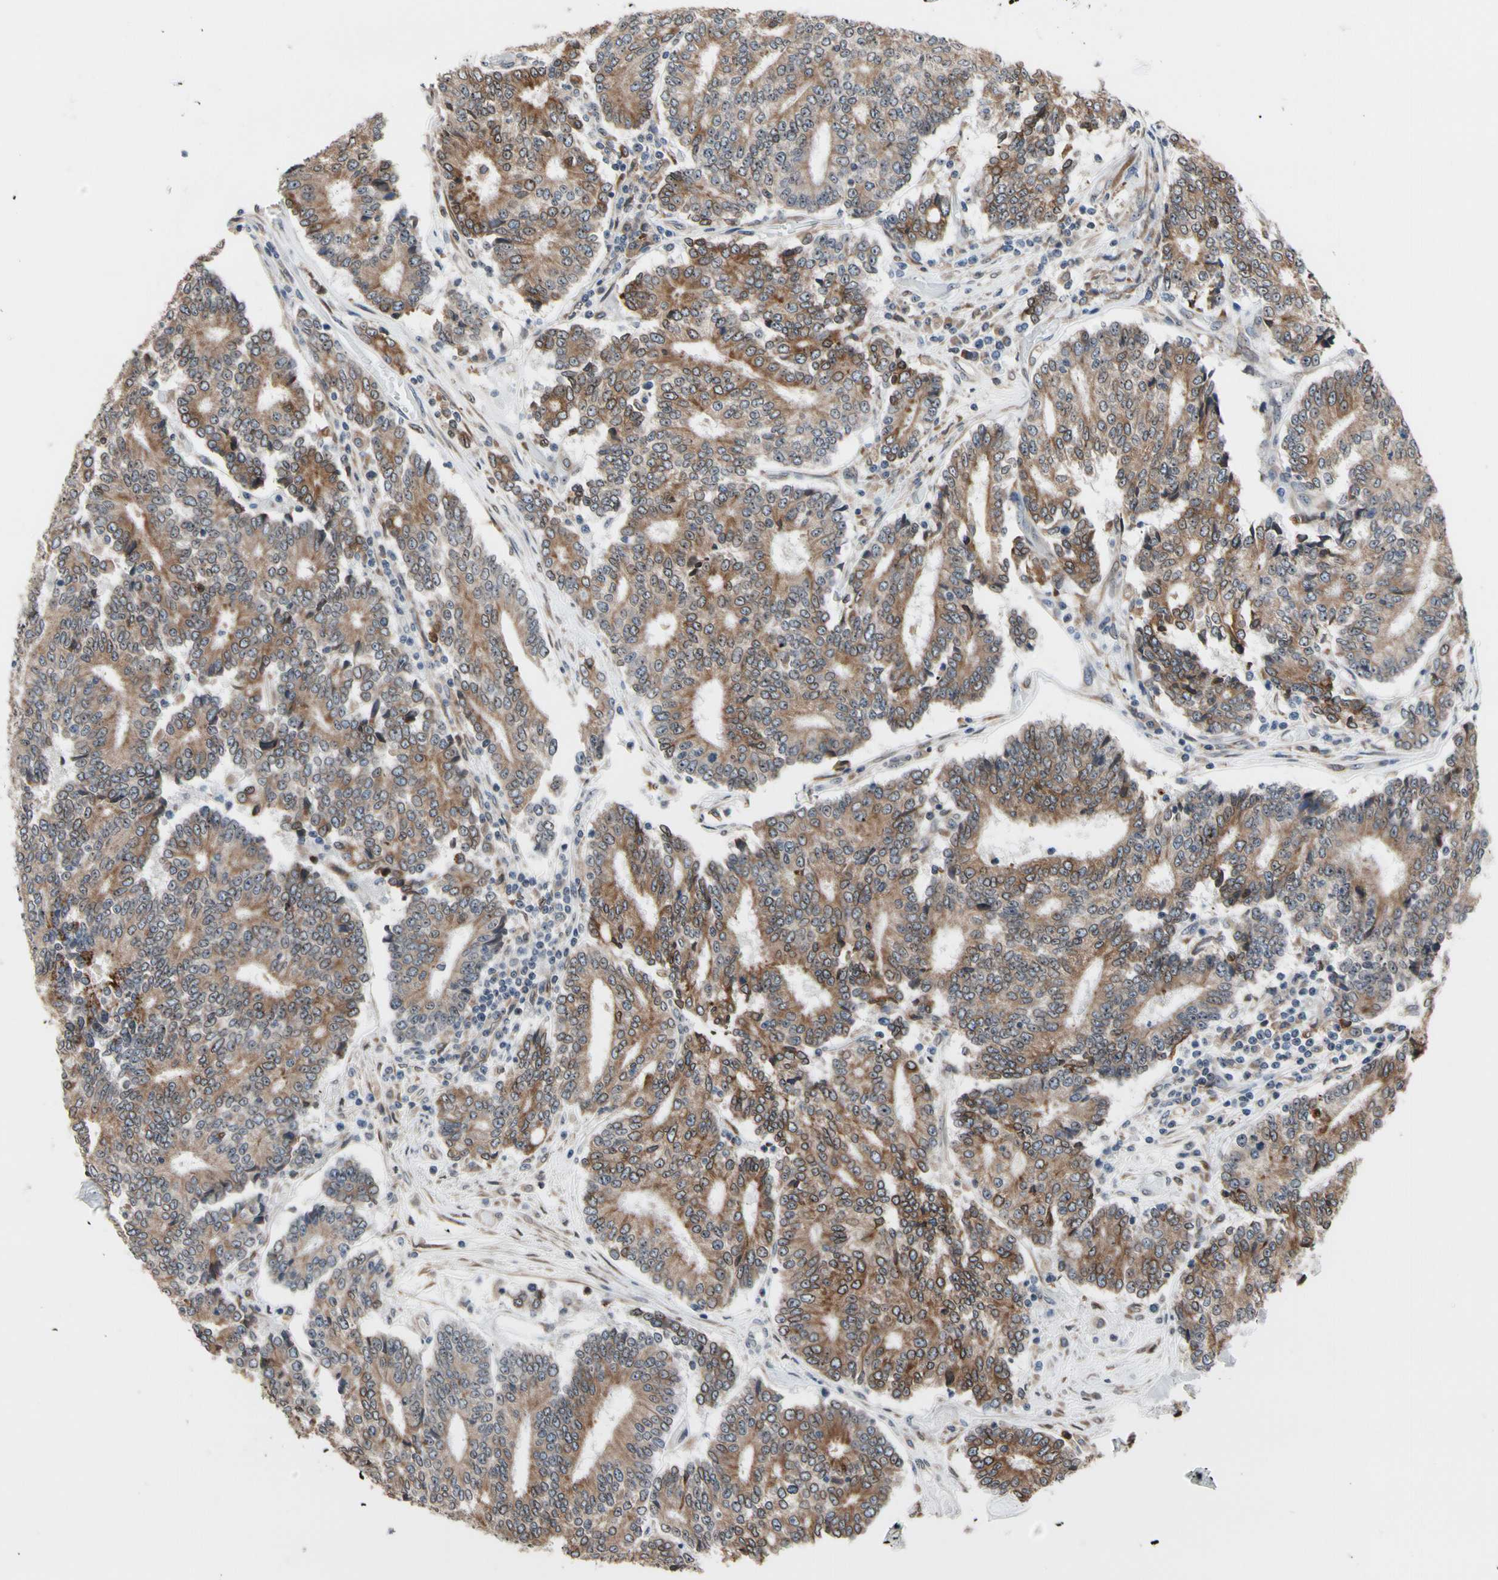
{"staining": {"intensity": "moderate", "quantity": ">75%", "location": "cytoplasmic/membranous"}, "tissue": "prostate cancer", "cell_type": "Tumor cells", "image_type": "cancer", "snomed": [{"axis": "morphology", "description": "Normal tissue, NOS"}, {"axis": "morphology", "description": "Adenocarcinoma, High grade"}, {"axis": "topography", "description": "Prostate"}, {"axis": "topography", "description": "Seminal veicle"}], "caption": "A brown stain labels moderate cytoplasmic/membranous expression of a protein in human high-grade adenocarcinoma (prostate) tumor cells. (DAB (3,3'-diaminobenzidine) = brown stain, brightfield microscopy at high magnification).", "gene": "TMED7", "patient": {"sex": "male", "age": 55}}